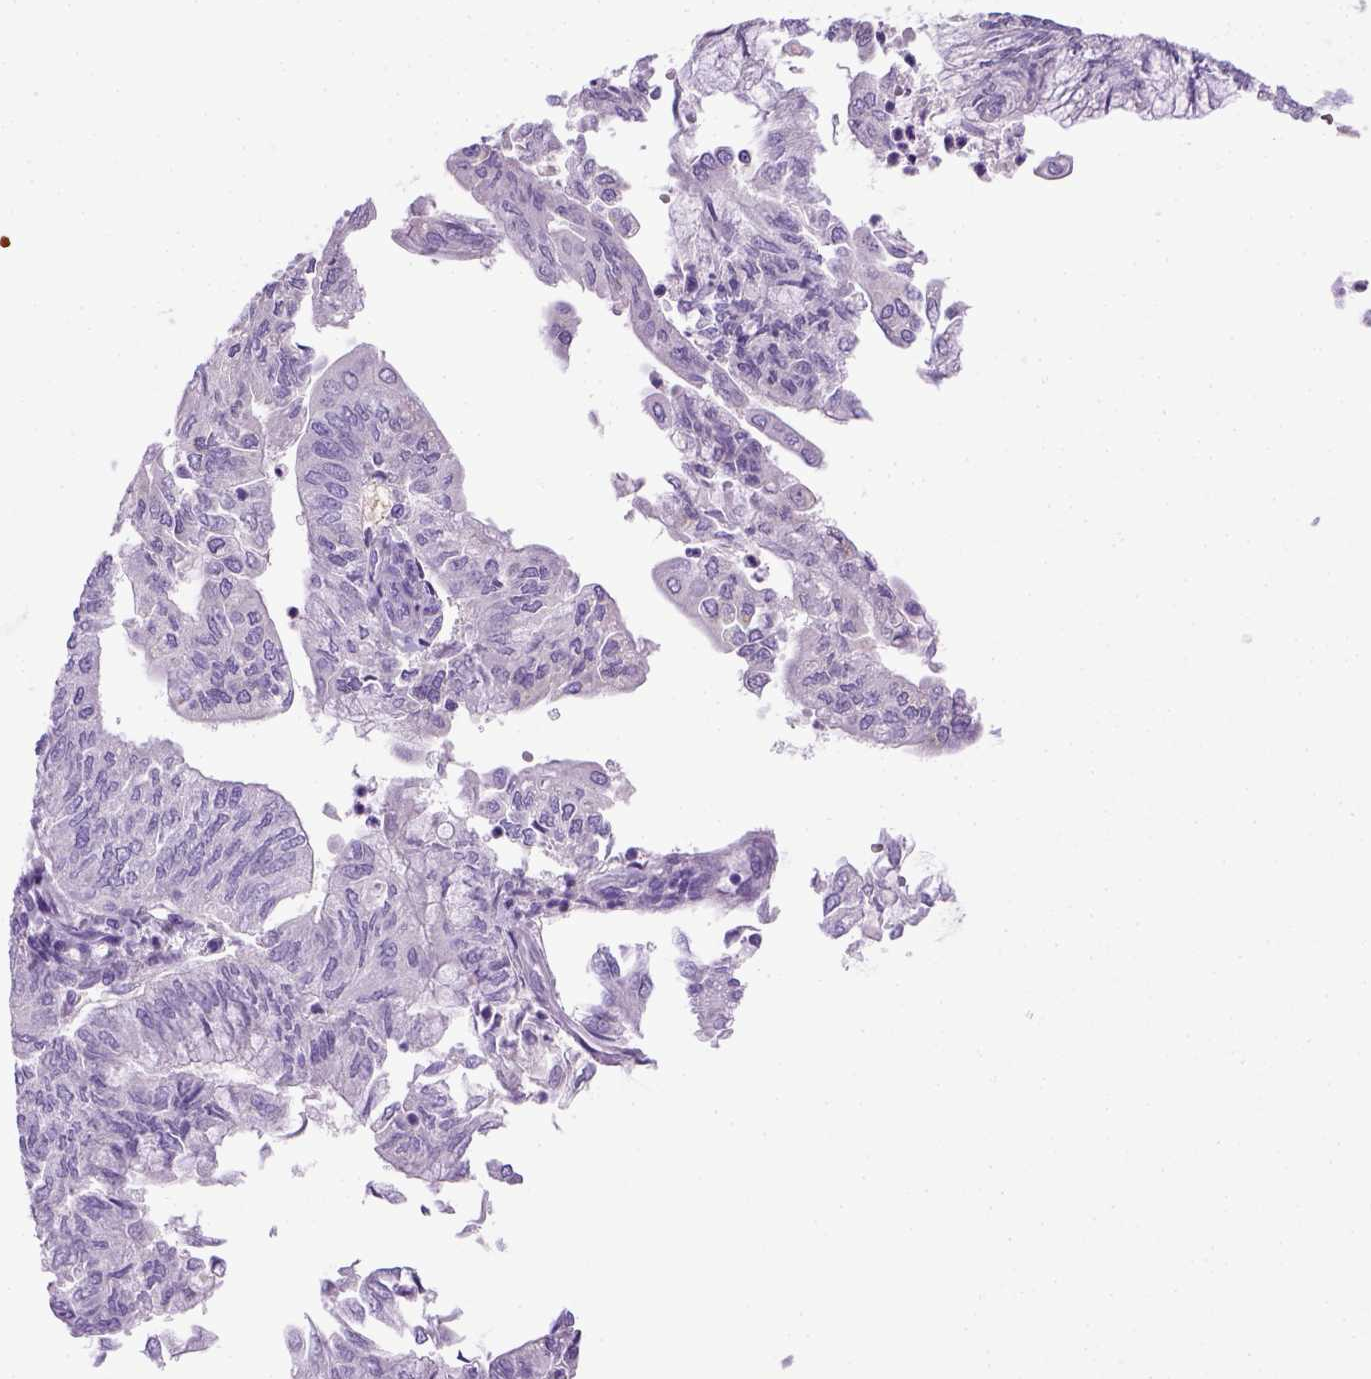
{"staining": {"intensity": "negative", "quantity": "none", "location": "none"}, "tissue": "endometrial cancer", "cell_type": "Tumor cells", "image_type": "cancer", "snomed": [{"axis": "morphology", "description": "Adenocarcinoma, NOS"}, {"axis": "topography", "description": "Endometrium"}], "caption": "Immunohistochemistry histopathology image of neoplastic tissue: endometrial cancer (adenocarcinoma) stained with DAB exhibits no significant protein staining in tumor cells. (DAB IHC with hematoxylin counter stain).", "gene": "KRT71", "patient": {"sex": "female", "age": 59}}